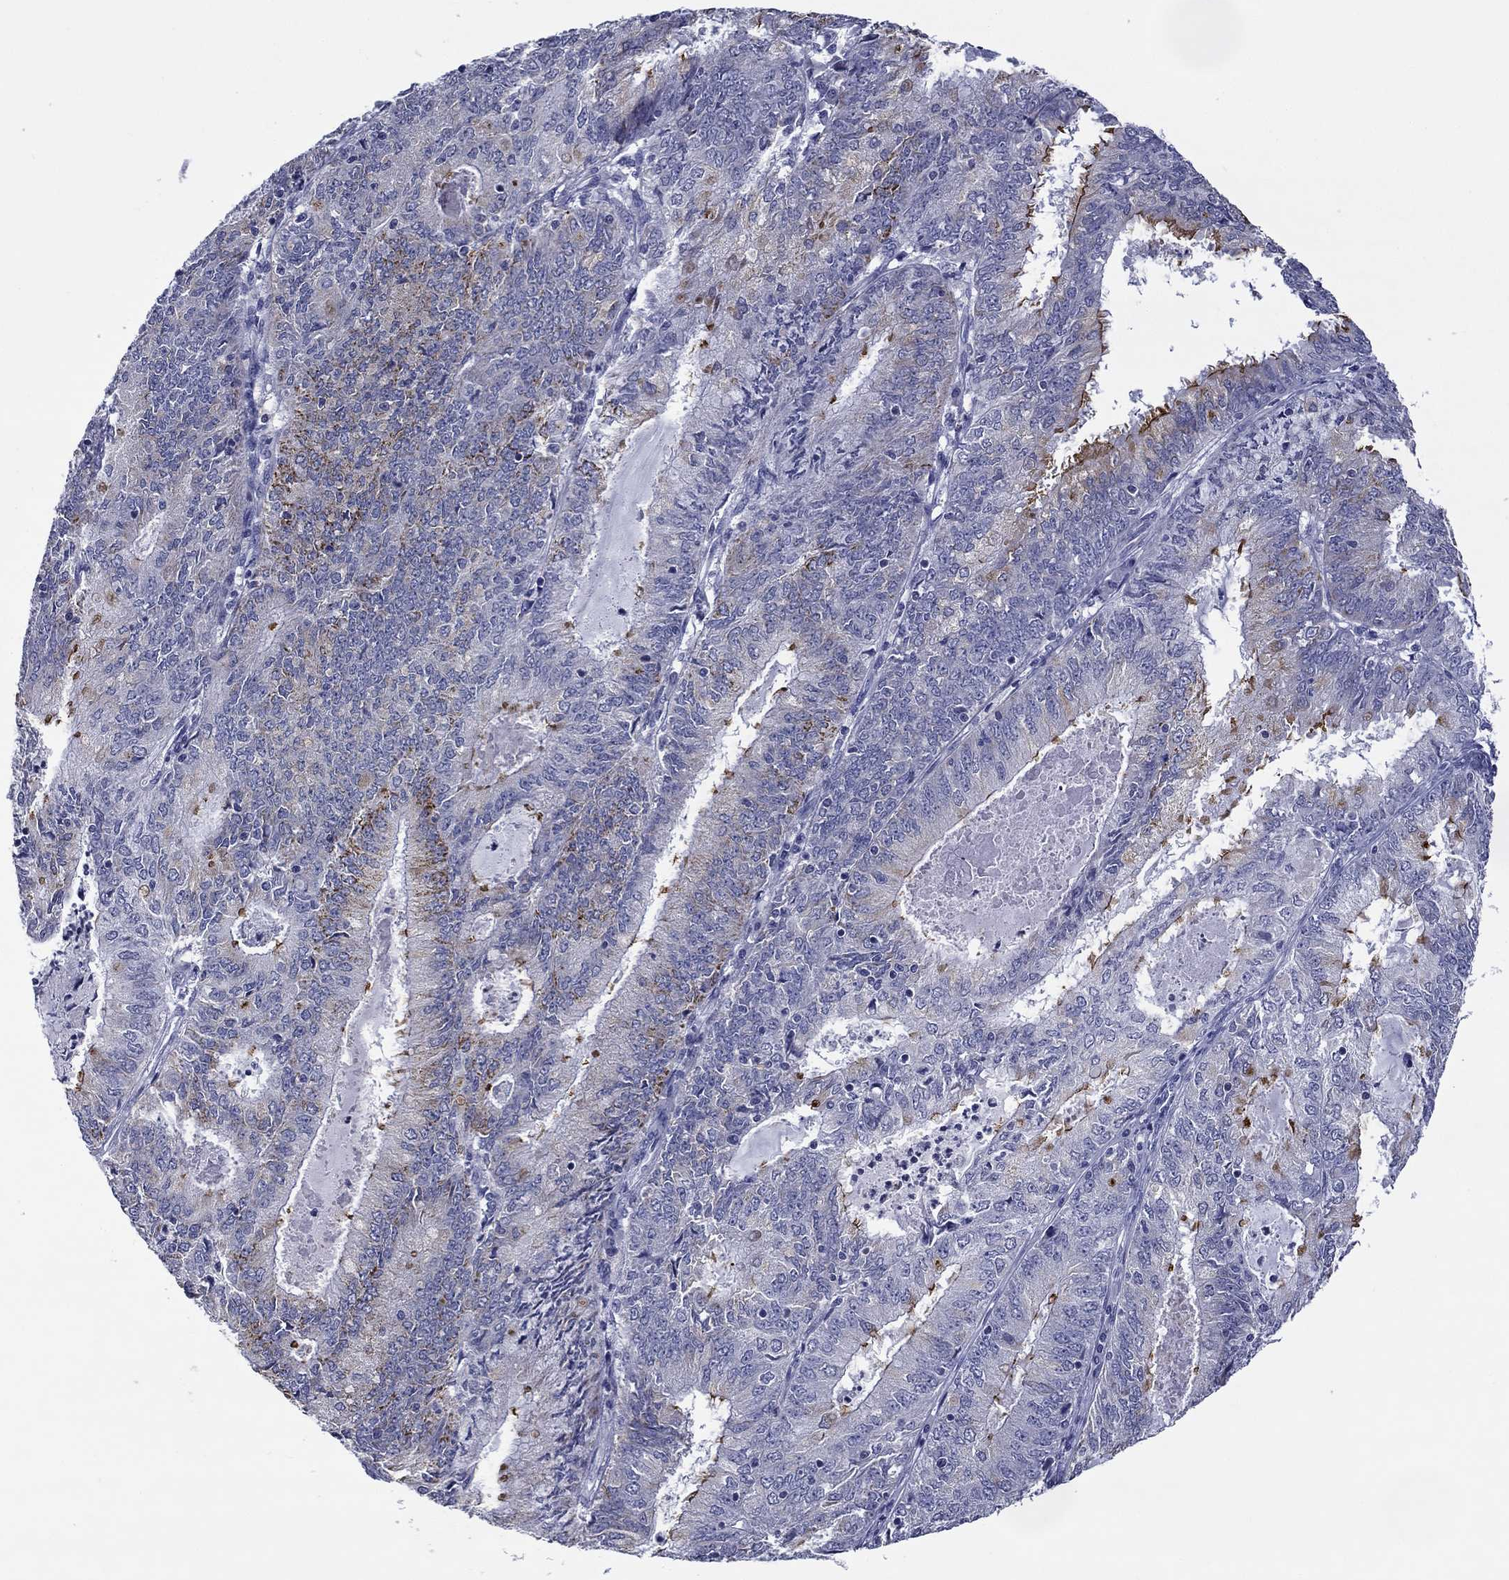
{"staining": {"intensity": "negative", "quantity": "none", "location": "none"}, "tissue": "endometrial cancer", "cell_type": "Tumor cells", "image_type": "cancer", "snomed": [{"axis": "morphology", "description": "Adenocarcinoma, NOS"}, {"axis": "topography", "description": "Endometrium"}], "caption": "Immunohistochemical staining of human endometrial cancer (adenocarcinoma) shows no significant staining in tumor cells.", "gene": "SPATA7", "patient": {"sex": "female", "age": 57}}